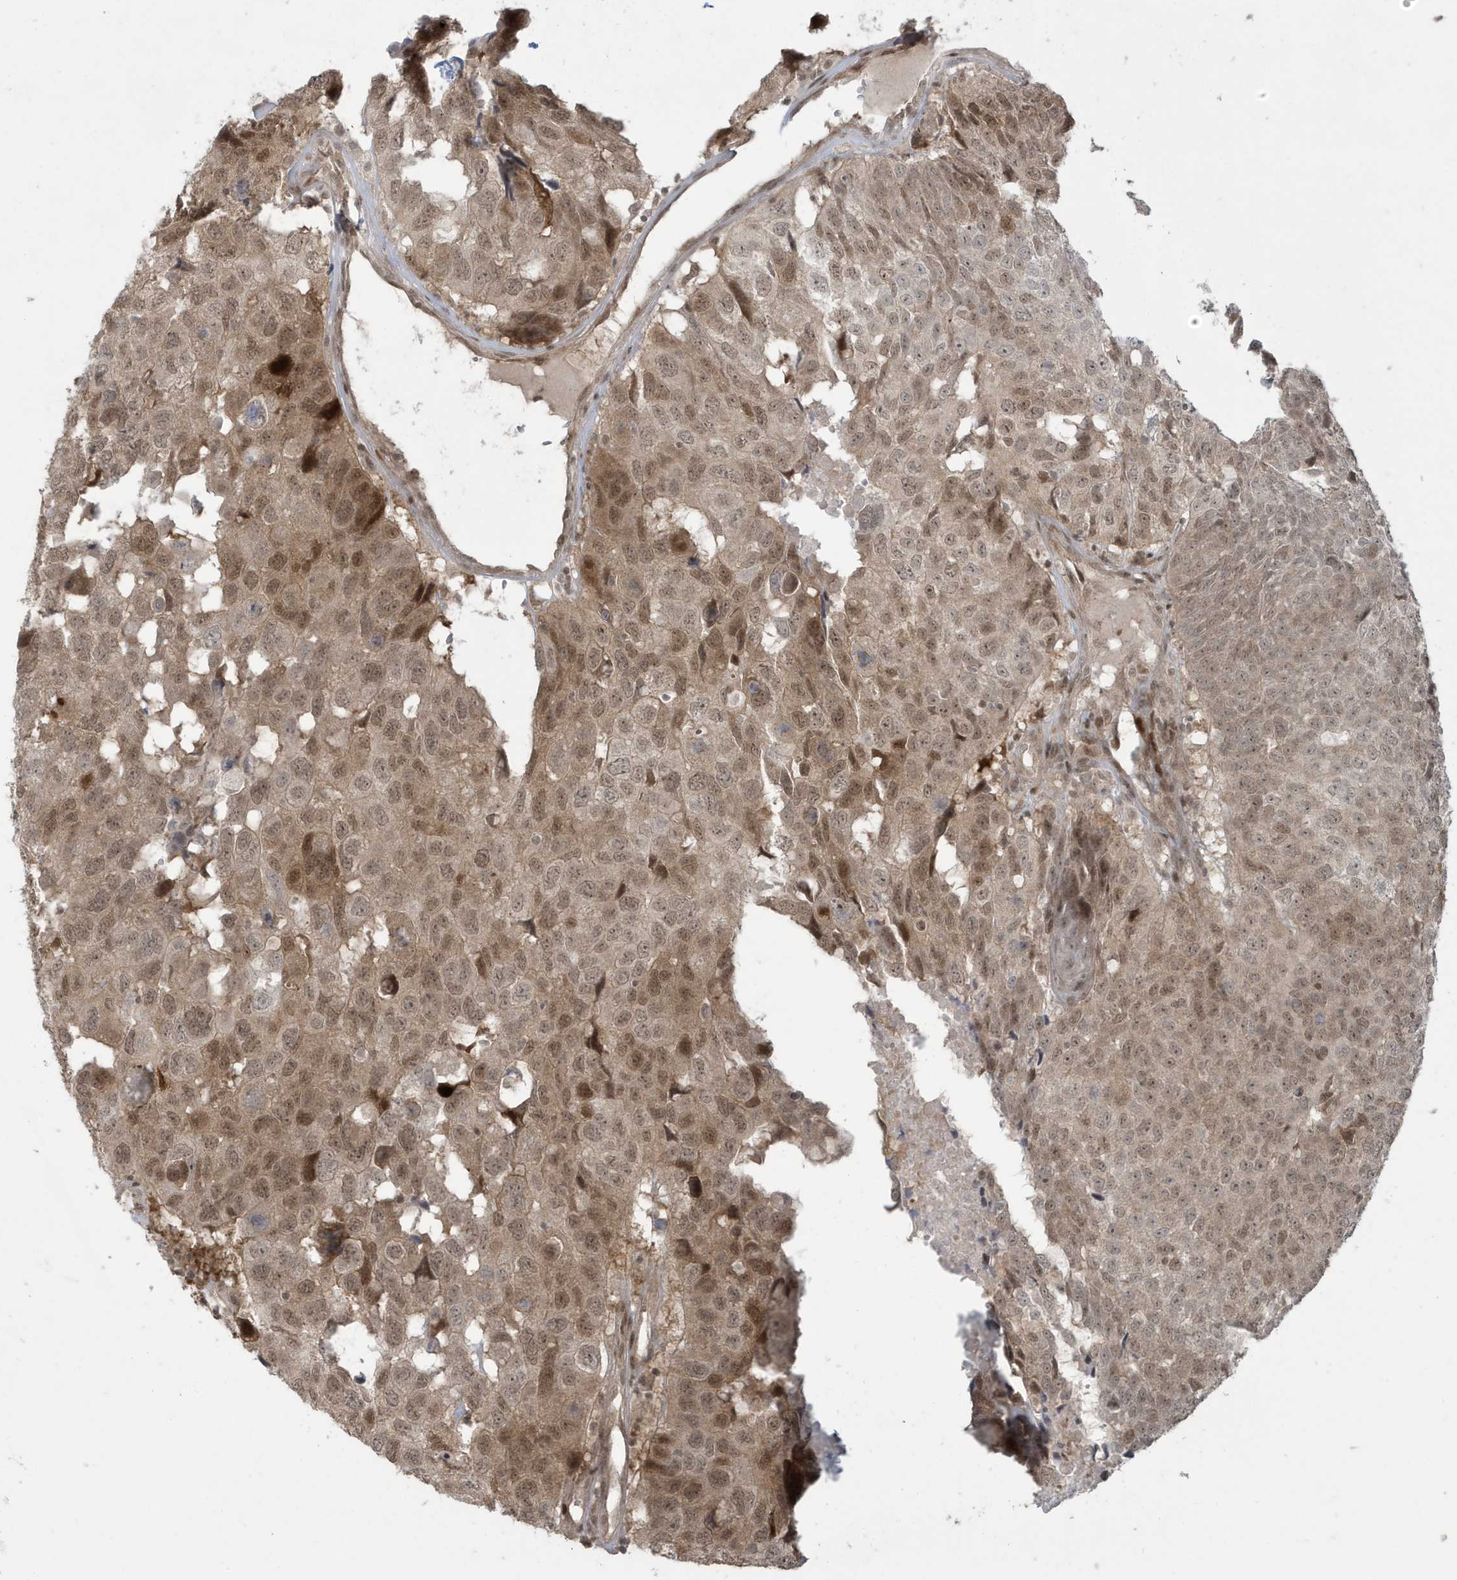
{"staining": {"intensity": "moderate", "quantity": ">75%", "location": "cytoplasmic/membranous,nuclear"}, "tissue": "head and neck cancer", "cell_type": "Tumor cells", "image_type": "cancer", "snomed": [{"axis": "morphology", "description": "Squamous cell carcinoma, NOS"}, {"axis": "topography", "description": "Head-Neck"}], "caption": "Brown immunohistochemical staining in human head and neck squamous cell carcinoma demonstrates moderate cytoplasmic/membranous and nuclear positivity in about >75% of tumor cells.", "gene": "C1orf52", "patient": {"sex": "male", "age": 66}}